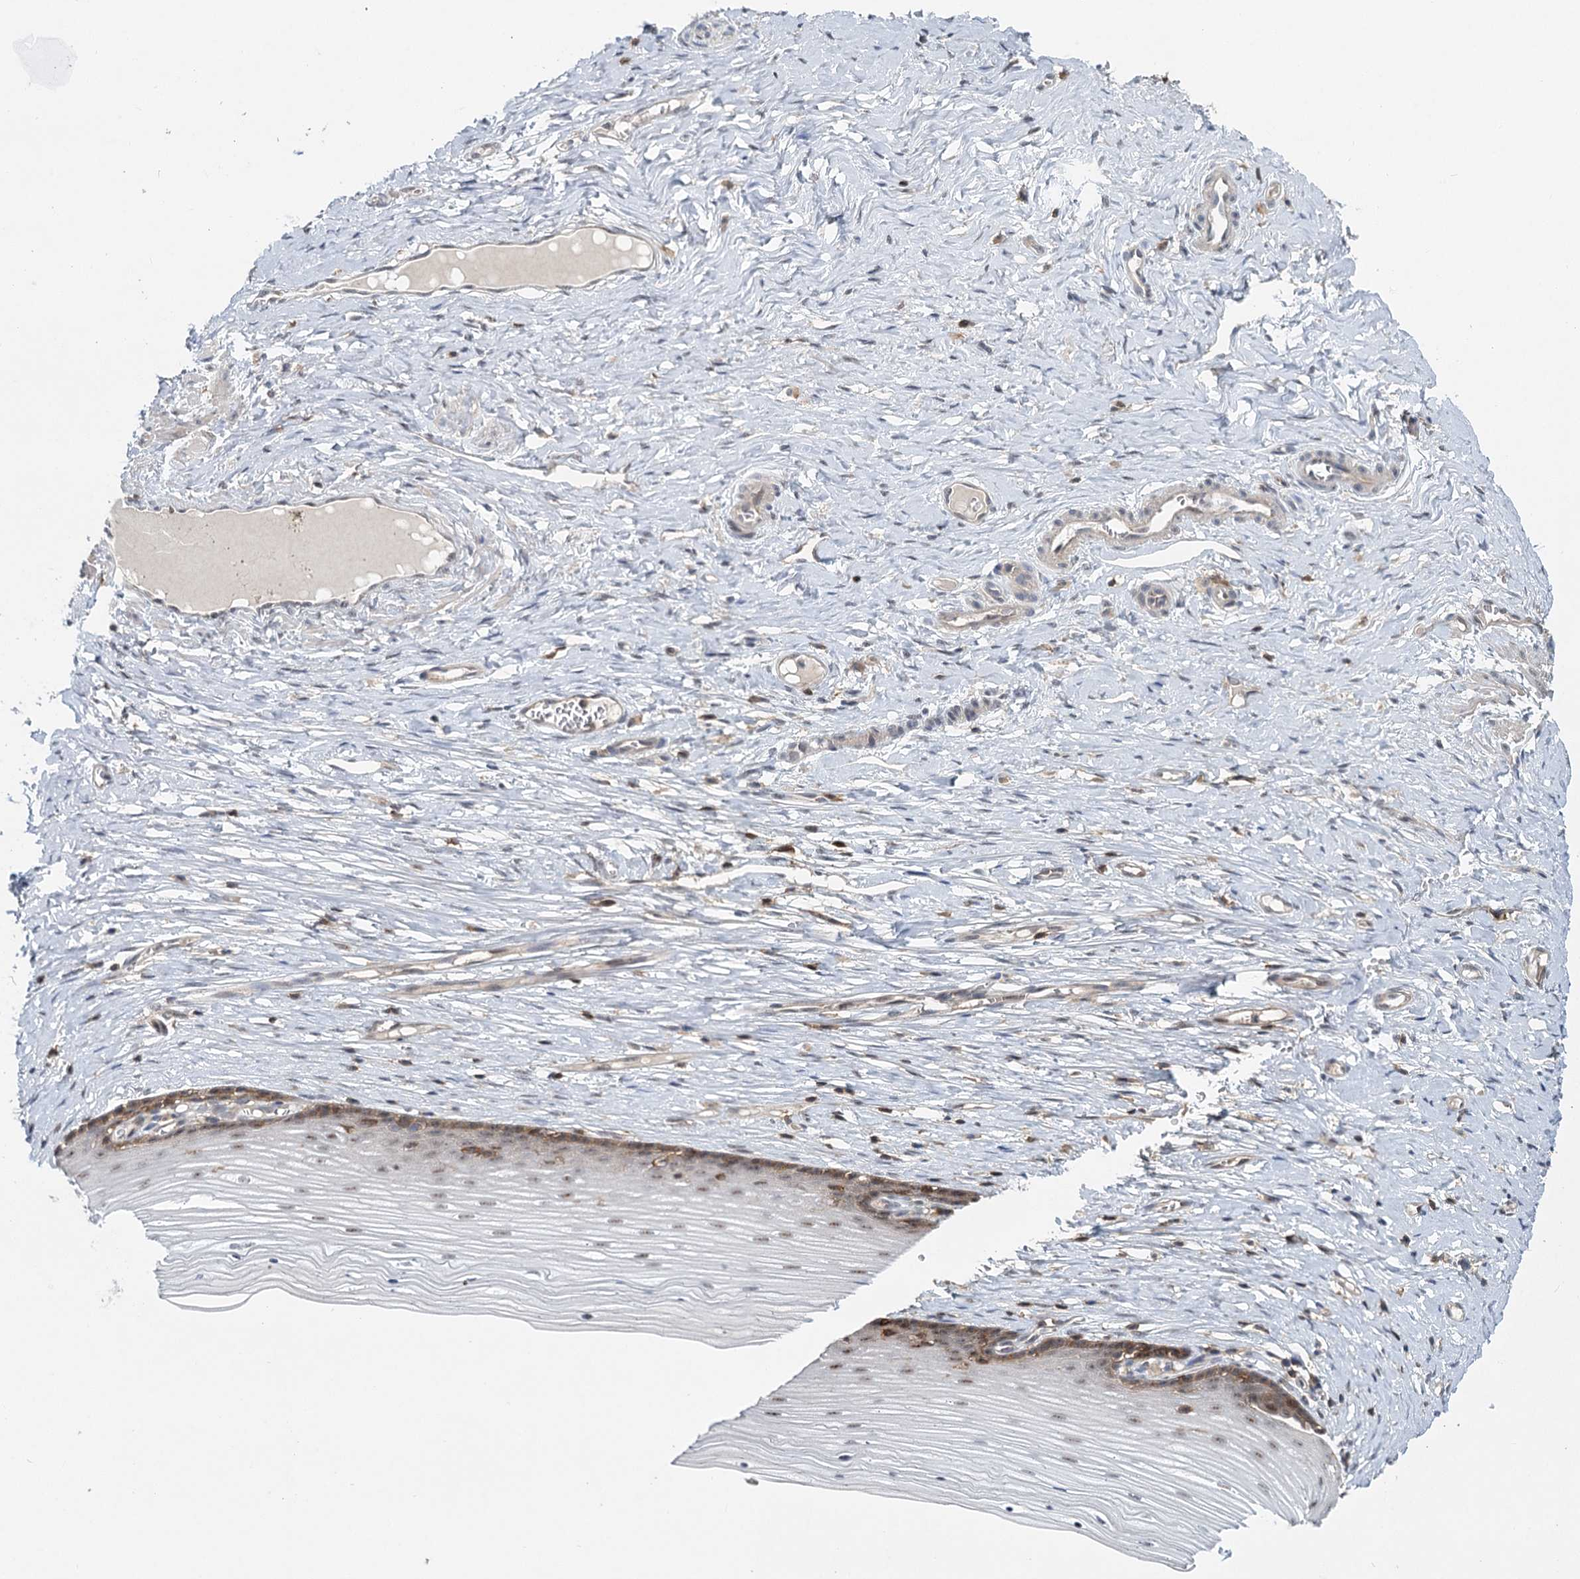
{"staining": {"intensity": "weak", "quantity": "<25%", "location": "cytoplasmic/membranous,nuclear"}, "tissue": "cervix", "cell_type": "Glandular cells", "image_type": "normal", "snomed": [{"axis": "morphology", "description": "Normal tissue, NOS"}, {"axis": "topography", "description": "Cervix"}], "caption": "Immunohistochemistry image of normal human cervix stained for a protein (brown), which exhibits no positivity in glandular cells. The staining is performed using DAB brown chromogen with nuclei counter-stained in using hematoxylin.", "gene": "CDC42SE2", "patient": {"sex": "female", "age": 42}}